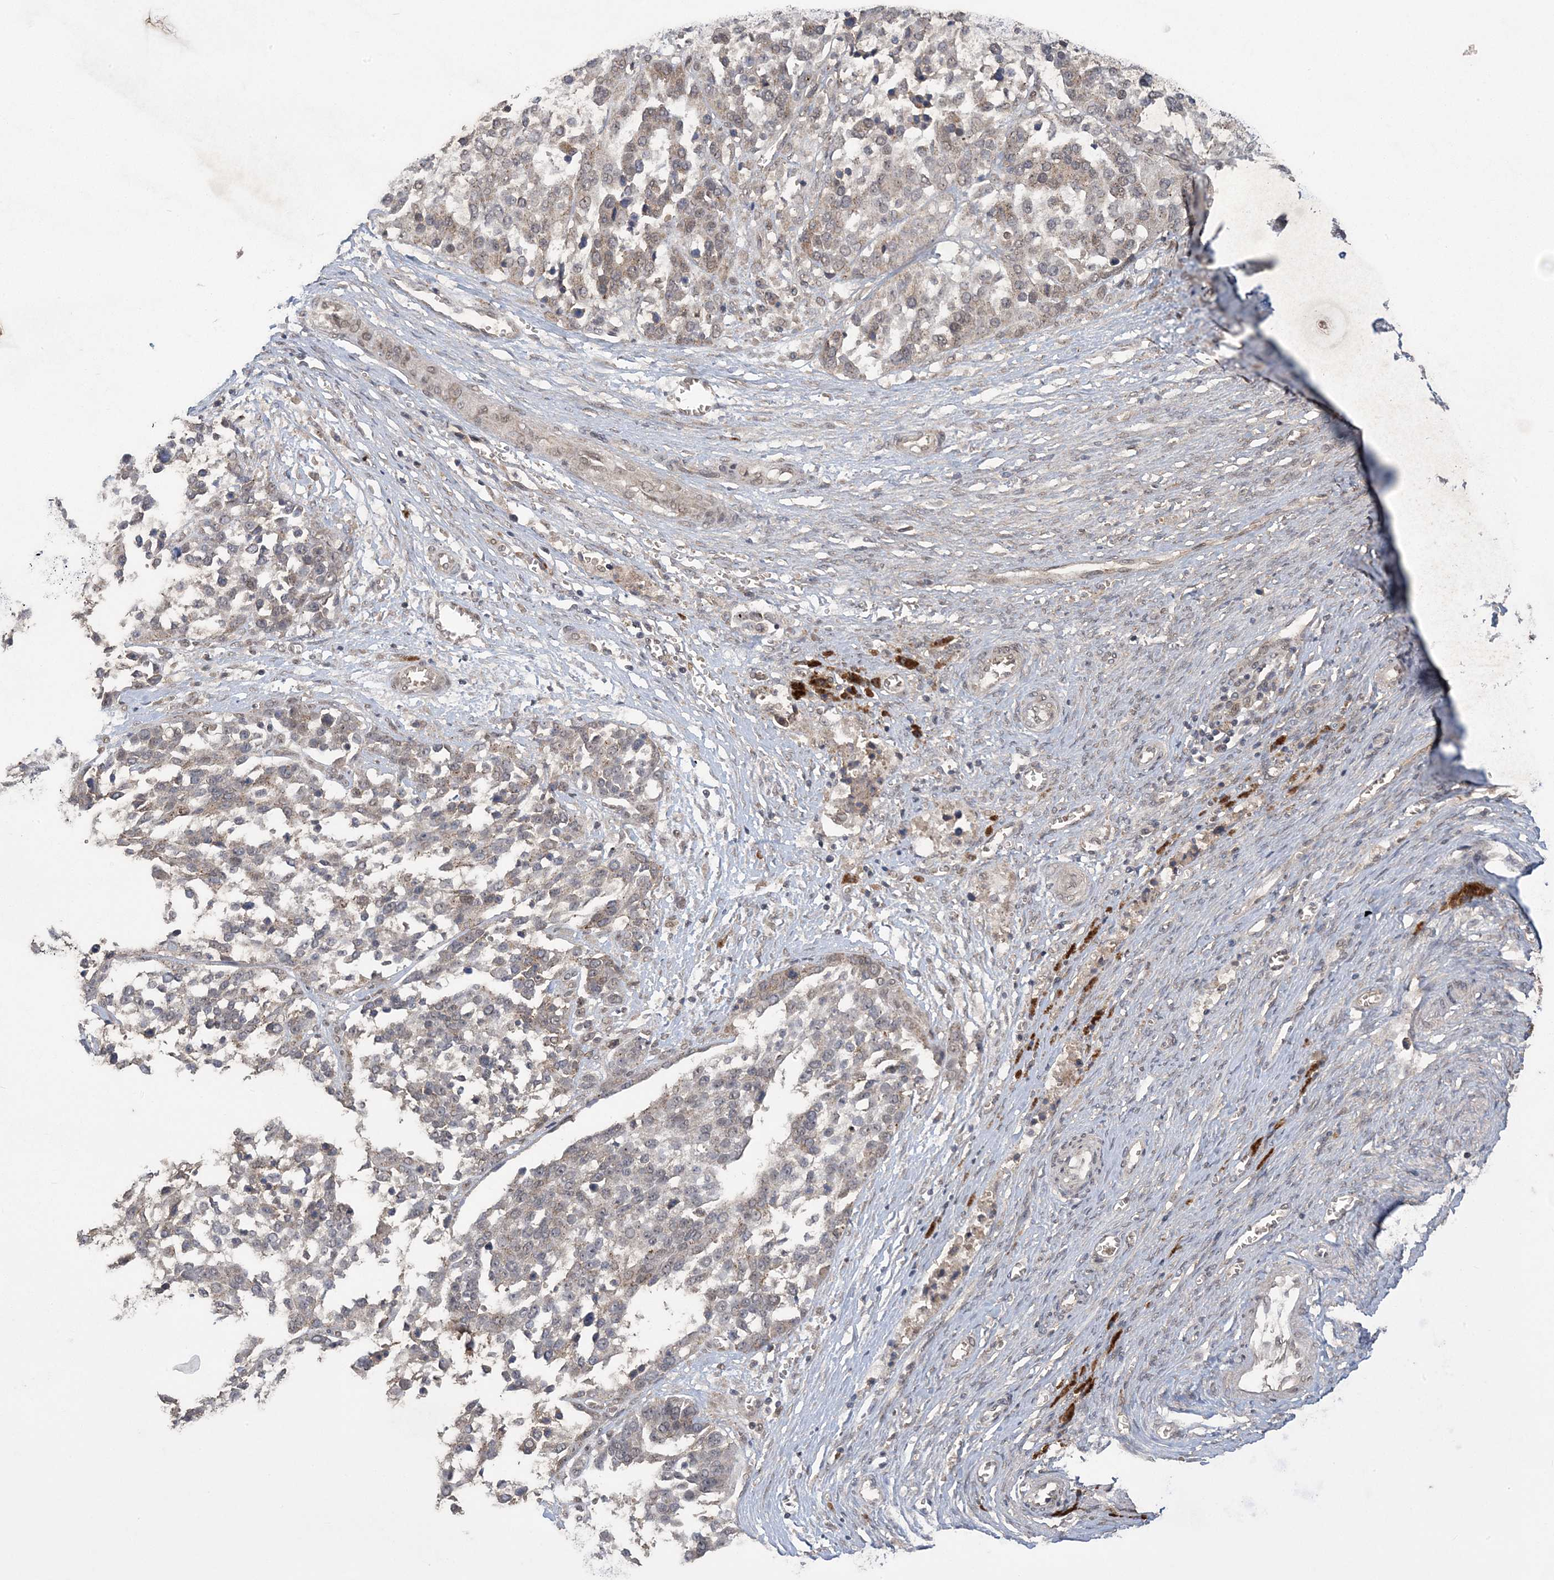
{"staining": {"intensity": "weak", "quantity": "<25%", "location": "cytoplasmic/membranous"}, "tissue": "ovarian cancer", "cell_type": "Tumor cells", "image_type": "cancer", "snomed": [{"axis": "morphology", "description": "Cystadenocarcinoma, serous, NOS"}, {"axis": "topography", "description": "Ovary"}], "caption": "The histopathology image shows no significant staining in tumor cells of serous cystadenocarcinoma (ovarian). (Immunohistochemistry, brightfield microscopy, high magnification).", "gene": "ZBTB7A", "patient": {"sex": "female", "age": 44}}